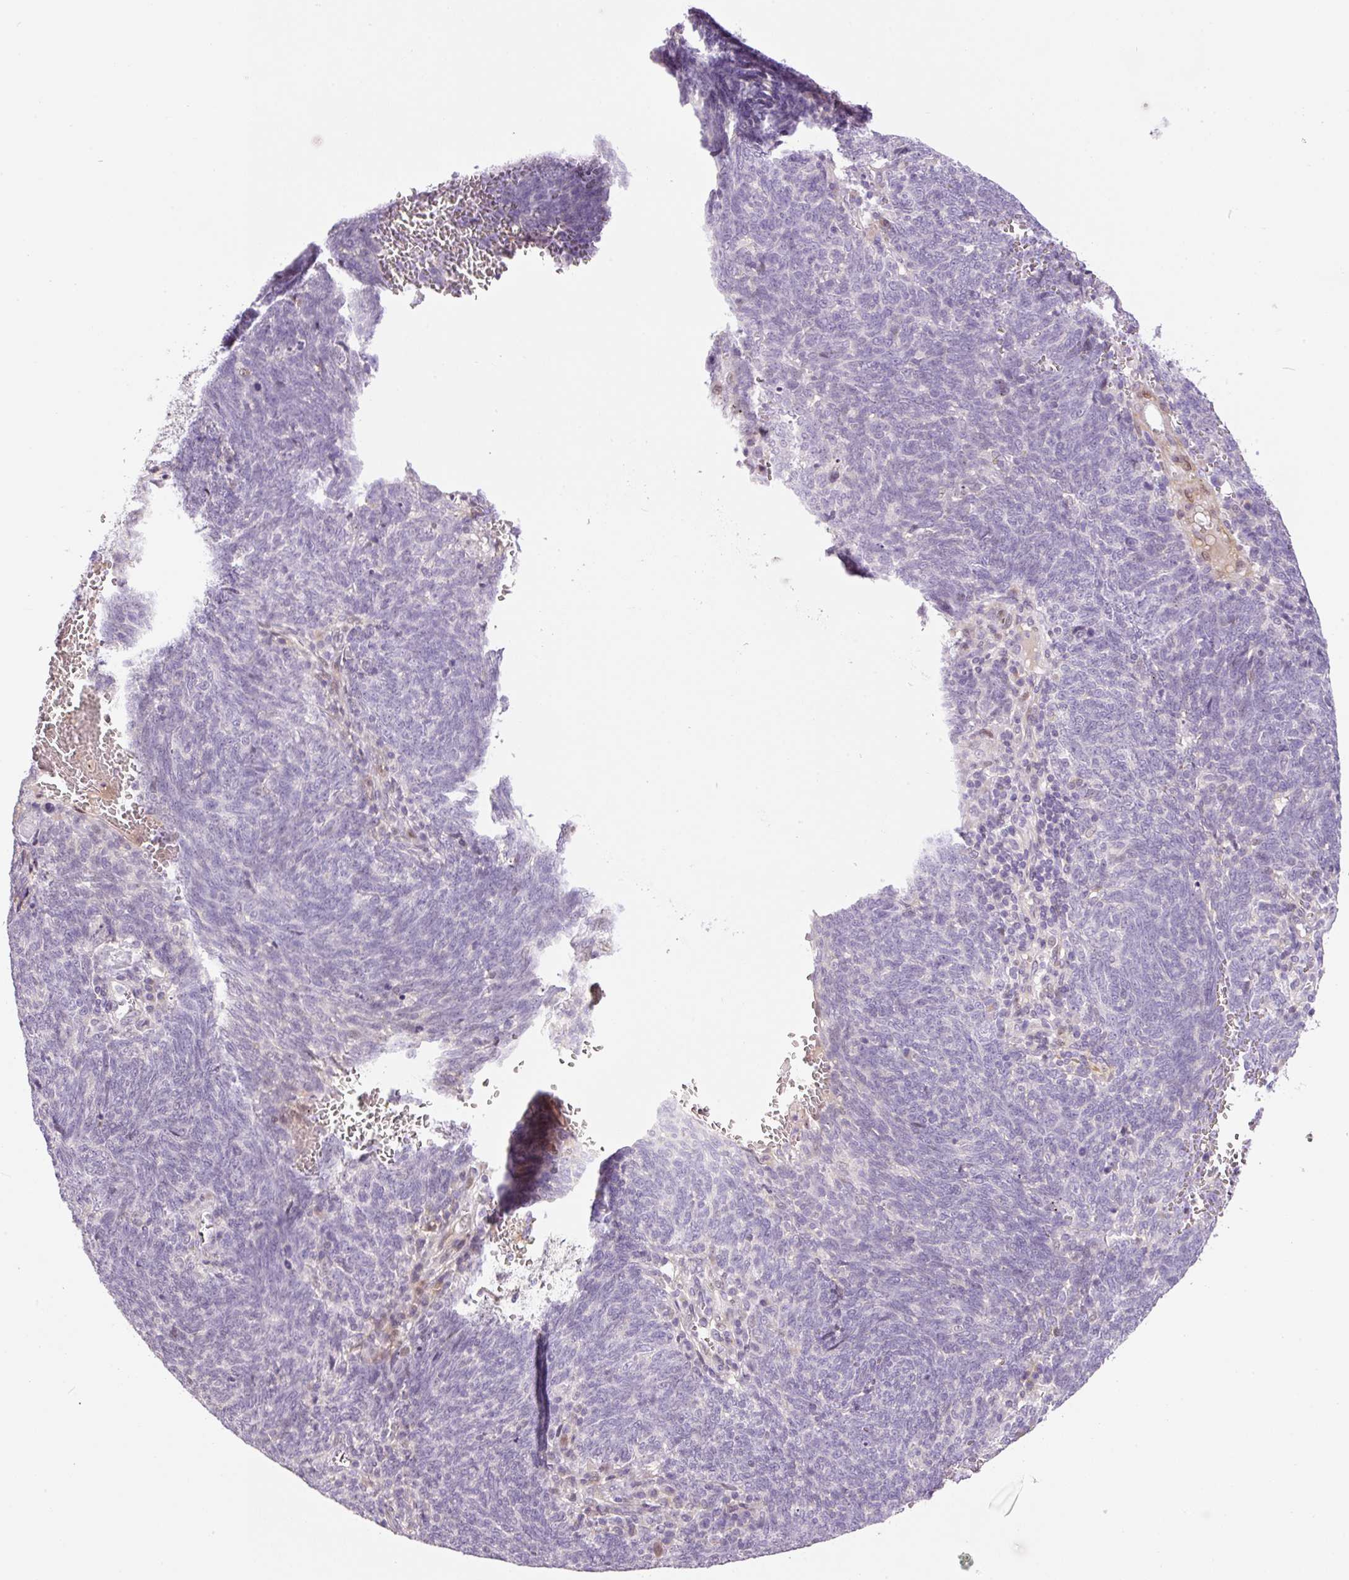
{"staining": {"intensity": "negative", "quantity": "none", "location": "none"}, "tissue": "lung cancer", "cell_type": "Tumor cells", "image_type": "cancer", "snomed": [{"axis": "morphology", "description": "Squamous cell carcinoma, NOS"}, {"axis": "topography", "description": "Lung"}], "caption": "Immunohistochemical staining of lung cancer (squamous cell carcinoma) demonstrates no significant staining in tumor cells.", "gene": "HNF1A", "patient": {"sex": "female", "age": 72}}